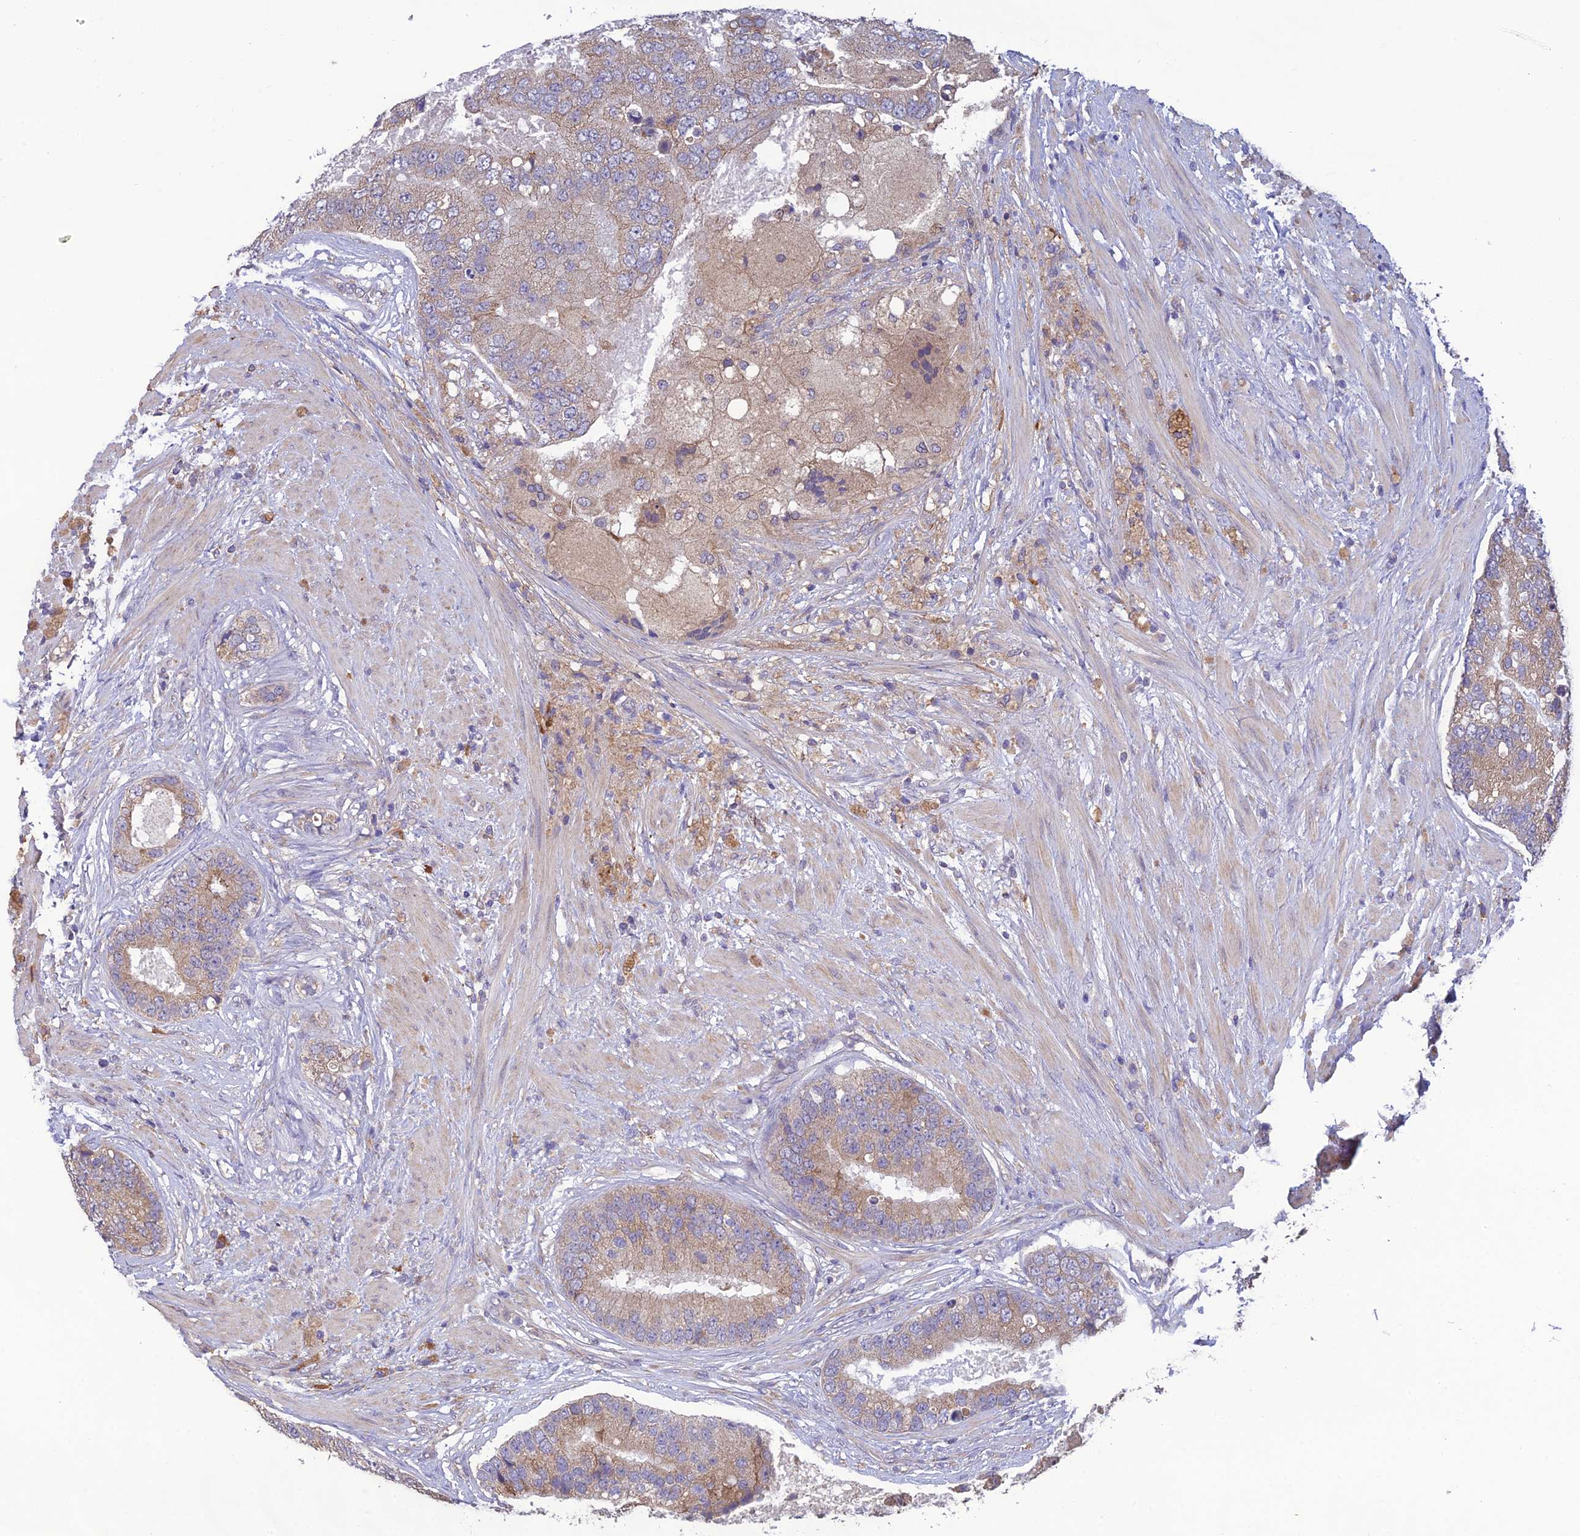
{"staining": {"intensity": "moderate", "quantity": "25%-75%", "location": "cytoplasmic/membranous"}, "tissue": "prostate cancer", "cell_type": "Tumor cells", "image_type": "cancer", "snomed": [{"axis": "morphology", "description": "Adenocarcinoma, High grade"}, {"axis": "topography", "description": "Prostate"}], "caption": "Prostate cancer stained with a protein marker displays moderate staining in tumor cells.", "gene": "MRNIP", "patient": {"sex": "male", "age": 70}}